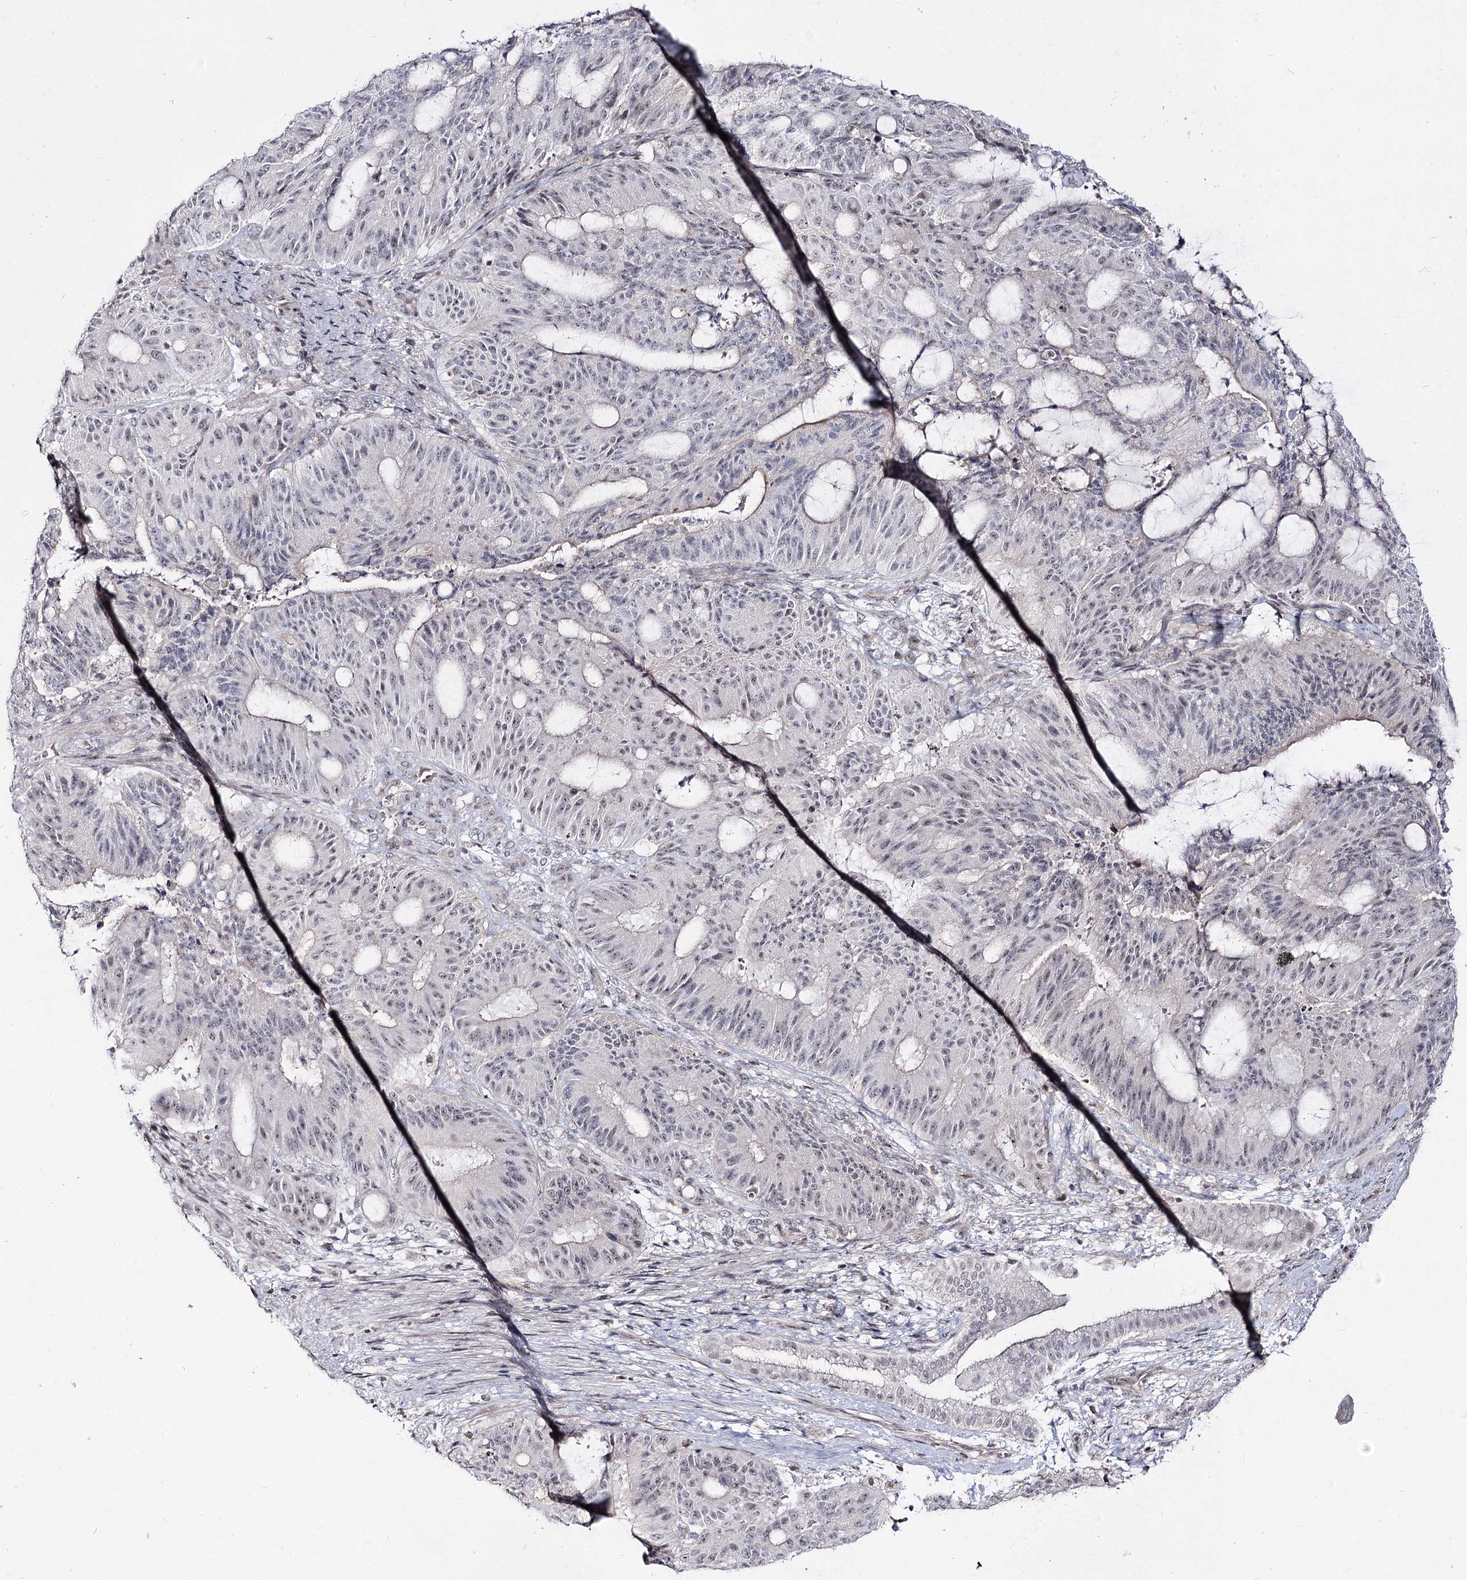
{"staining": {"intensity": "weak", "quantity": "<25%", "location": "nuclear"}, "tissue": "liver cancer", "cell_type": "Tumor cells", "image_type": "cancer", "snomed": [{"axis": "morphology", "description": "Normal tissue, NOS"}, {"axis": "morphology", "description": "Cholangiocarcinoma"}, {"axis": "topography", "description": "Liver"}, {"axis": "topography", "description": "Peripheral nerve tissue"}], "caption": "Histopathology image shows no protein expression in tumor cells of liver cholangiocarcinoma tissue.", "gene": "RRP9", "patient": {"sex": "female", "age": 73}}